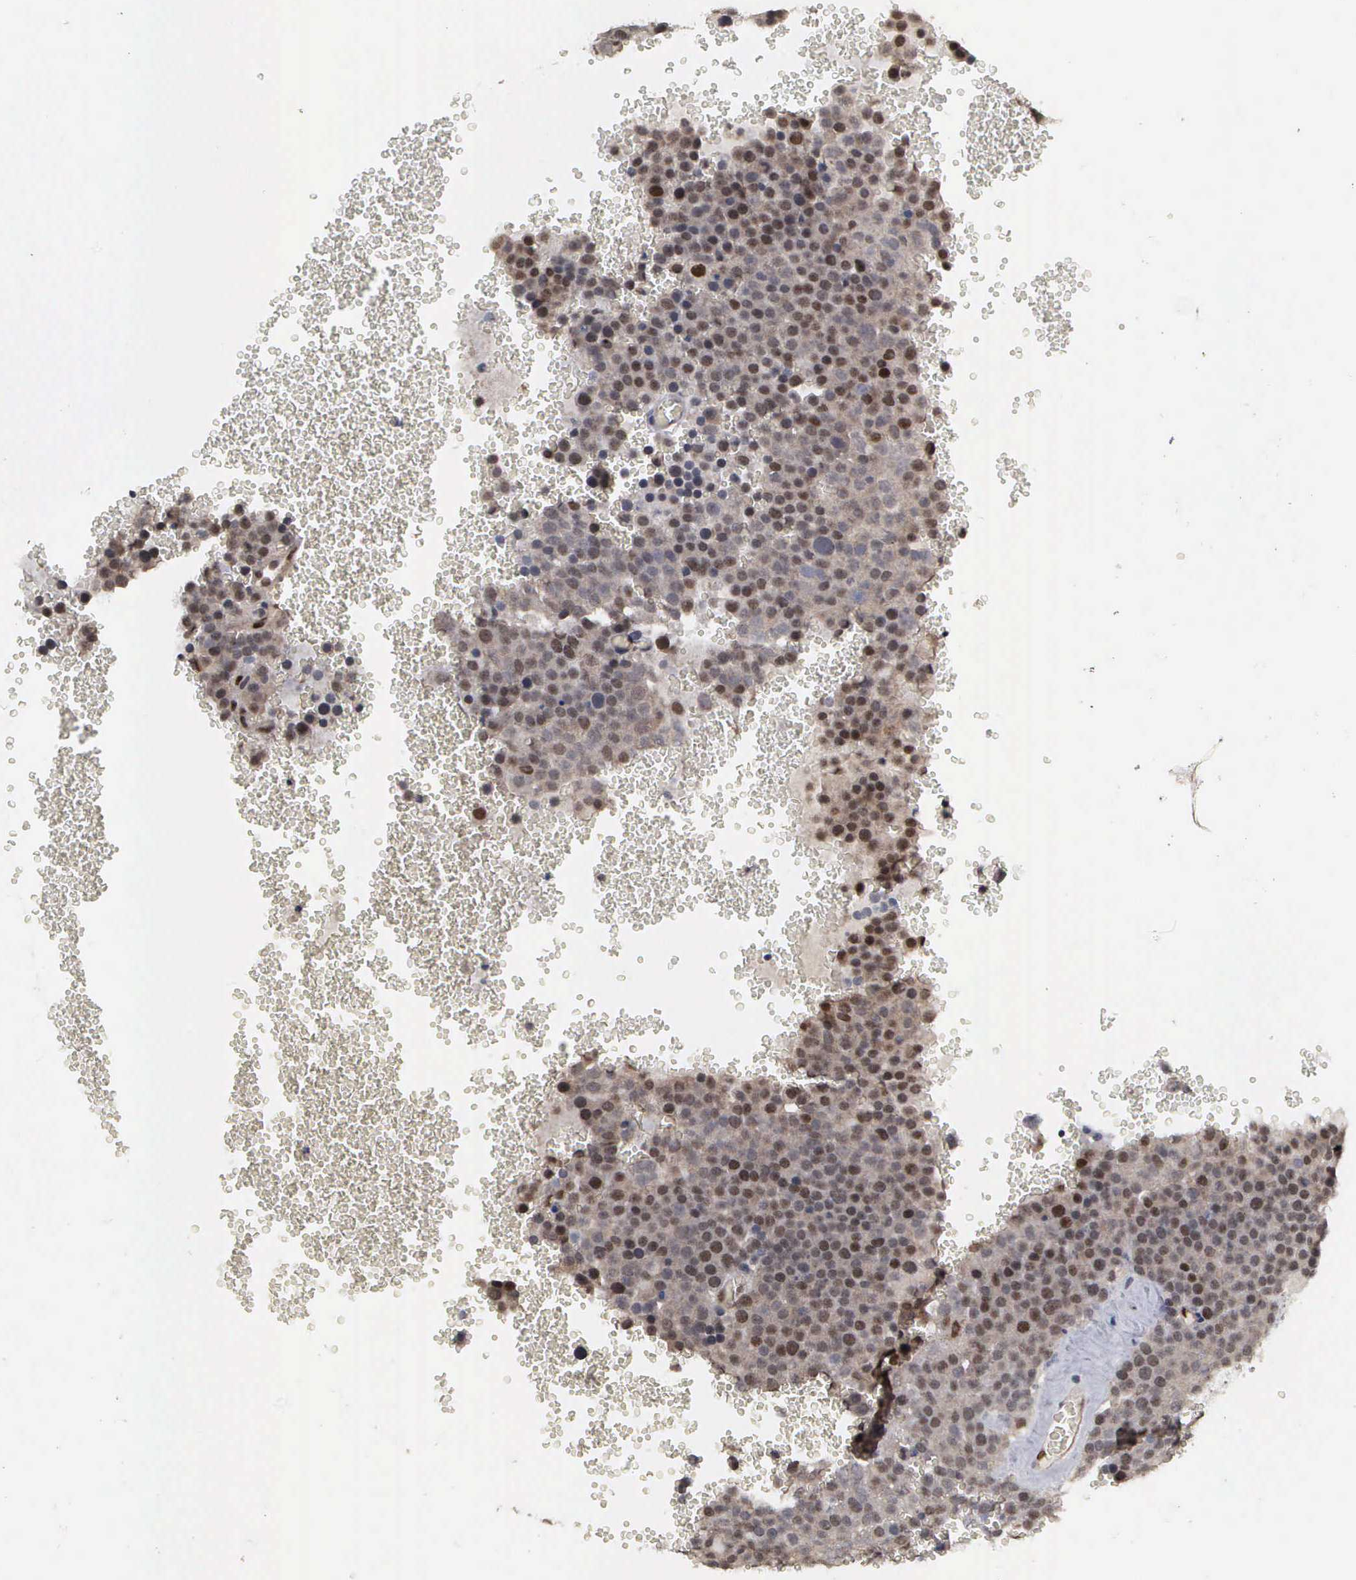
{"staining": {"intensity": "moderate", "quantity": "25%-75%", "location": "nuclear"}, "tissue": "testis cancer", "cell_type": "Tumor cells", "image_type": "cancer", "snomed": [{"axis": "morphology", "description": "Seminoma, NOS"}, {"axis": "topography", "description": "Testis"}], "caption": "A brown stain shows moderate nuclear positivity of a protein in testis cancer tumor cells. The staining is performed using DAB (3,3'-diaminobenzidine) brown chromogen to label protein expression. The nuclei are counter-stained blue using hematoxylin.", "gene": "ZBTB33", "patient": {"sex": "male", "age": 71}}